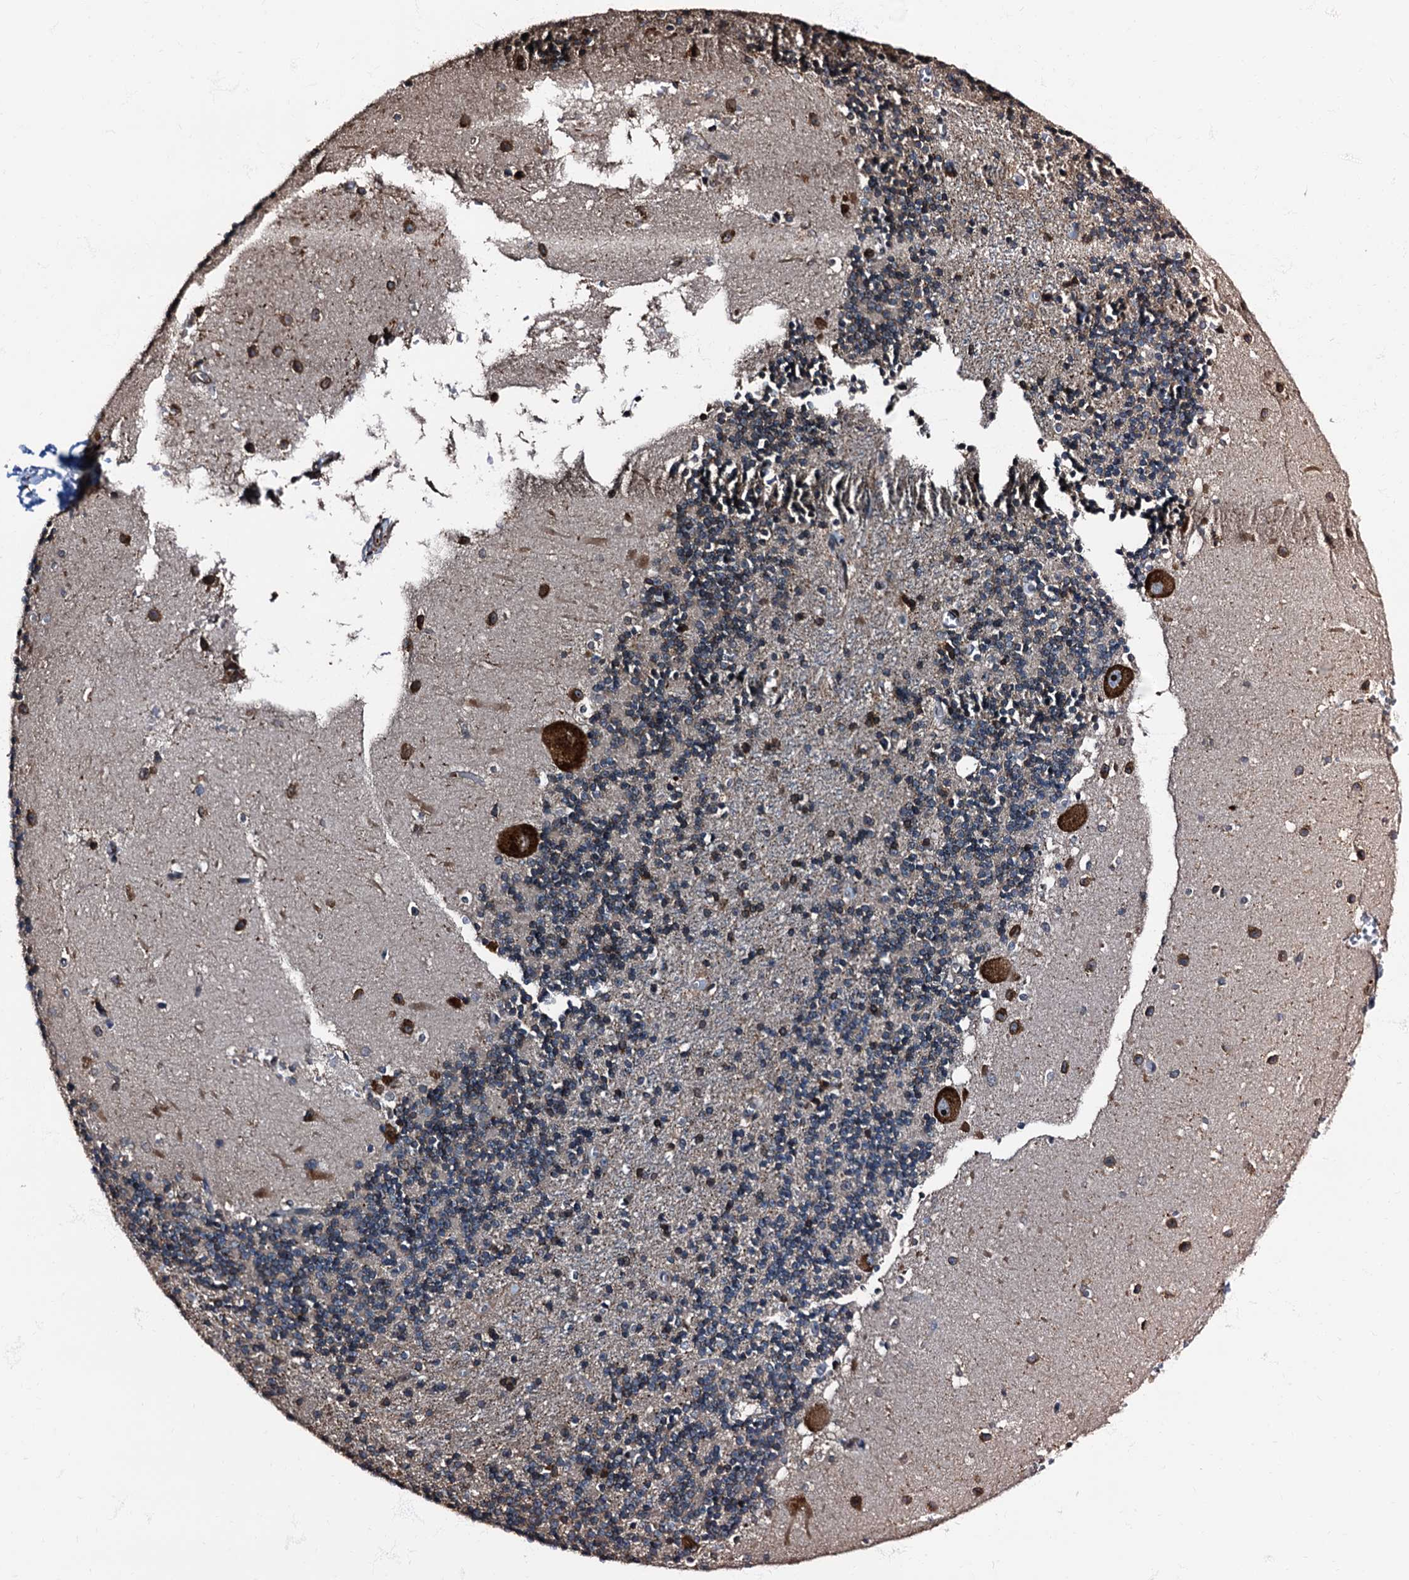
{"staining": {"intensity": "moderate", "quantity": "<25%", "location": "cytoplasmic/membranous"}, "tissue": "cerebellum", "cell_type": "Cells in granular layer", "image_type": "normal", "snomed": [{"axis": "morphology", "description": "Normal tissue, NOS"}, {"axis": "topography", "description": "Cerebellum"}], "caption": "Cerebellum stained for a protein demonstrates moderate cytoplasmic/membranous positivity in cells in granular layer. The staining is performed using DAB brown chromogen to label protein expression. The nuclei are counter-stained blue using hematoxylin.", "gene": "ATP2C1", "patient": {"sex": "male", "age": 54}}